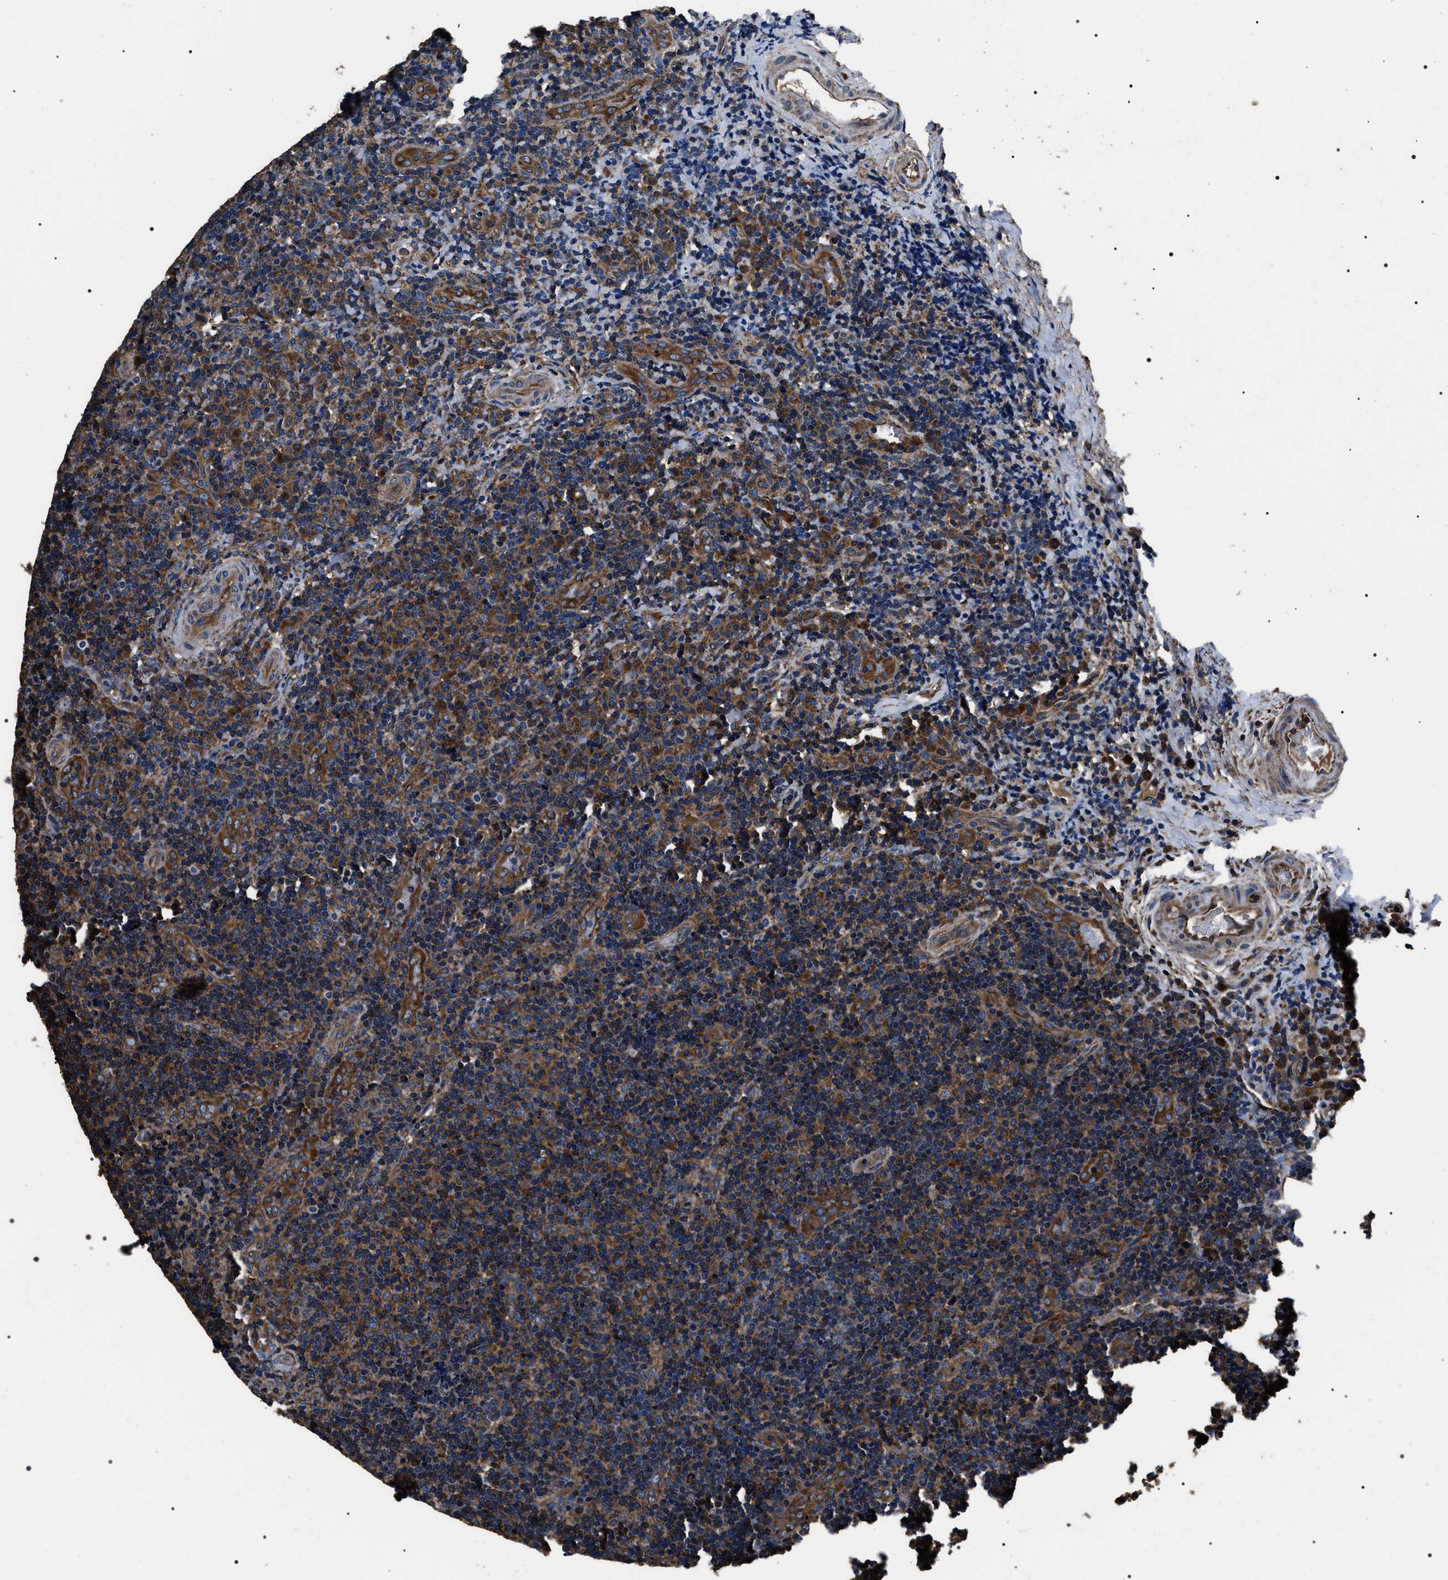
{"staining": {"intensity": "strong", "quantity": "<25%", "location": "cytoplasmic/membranous"}, "tissue": "lymphoma", "cell_type": "Tumor cells", "image_type": "cancer", "snomed": [{"axis": "morphology", "description": "Malignant lymphoma, non-Hodgkin's type, High grade"}, {"axis": "topography", "description": "Tonsil"}], "caption": "IHC of lymphoma exhibits medium levels of strong cytoplasmic/membranous staining in approximately <25% of tumor cells.", "gene": "HSCB", "patient": {"sex": "female", "age": 36}}